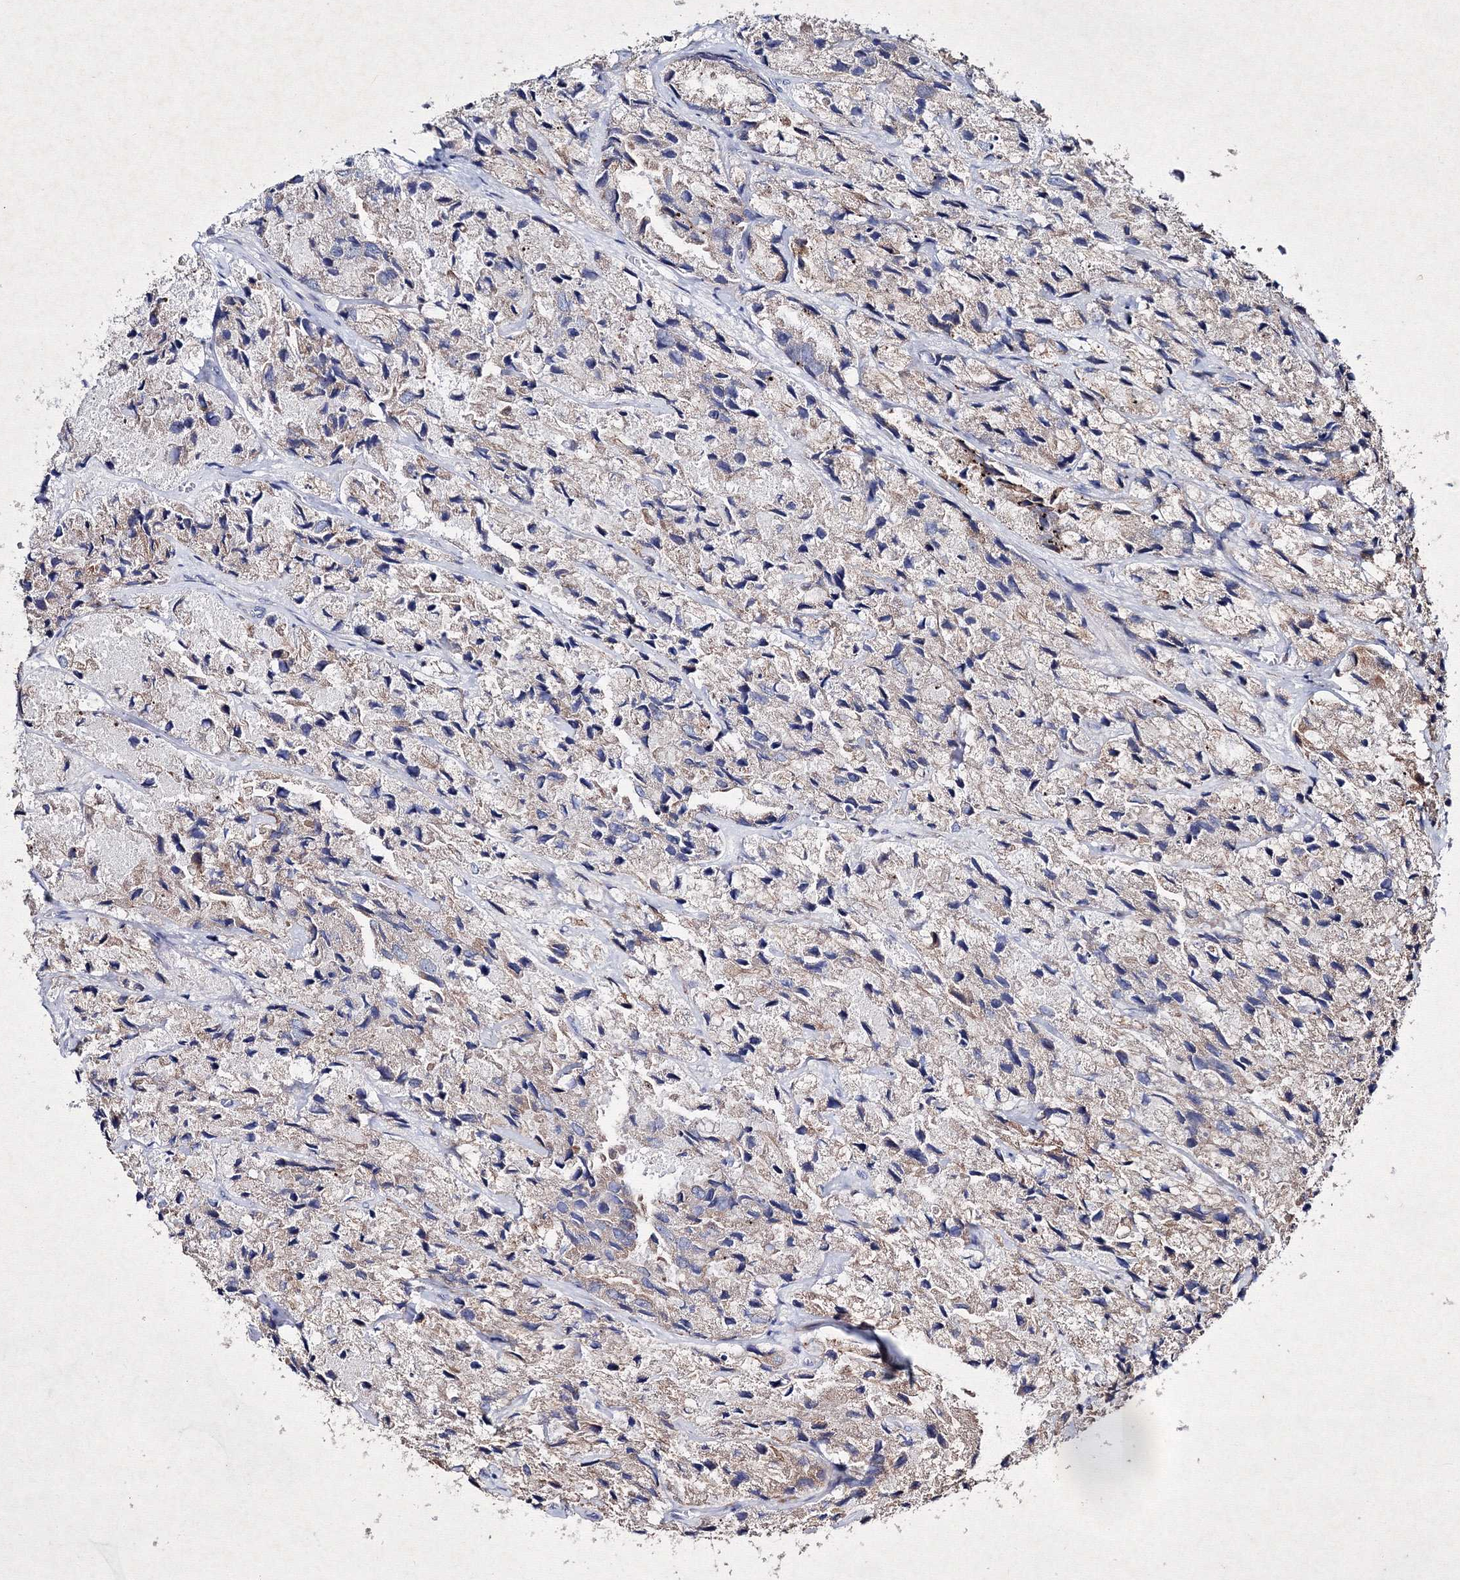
{"staining": {"intensity": "weak", "quantity": "25%-75%", "location": "cytoplasmic/membranous"}, "tissue": "prostate cancer", "cell_type": "Tumor cells", "image_type": "cancer", "snomed": [{"axis": "morphology", "description": "Adenocarcinoma, High grade"}, {"axis": "topography", "description": "Prostate"}], "caption": "Weak cytoplasmic/membranous staining is appreciated in about 25%-75% of tumor cells in prostate cancer. (DAB (3,3'-diaminobenzidine) IHC with brightfield microscopy, high magnification).", "gene": "SMIM29", "patient": {"sex": "male", "age": 66}}